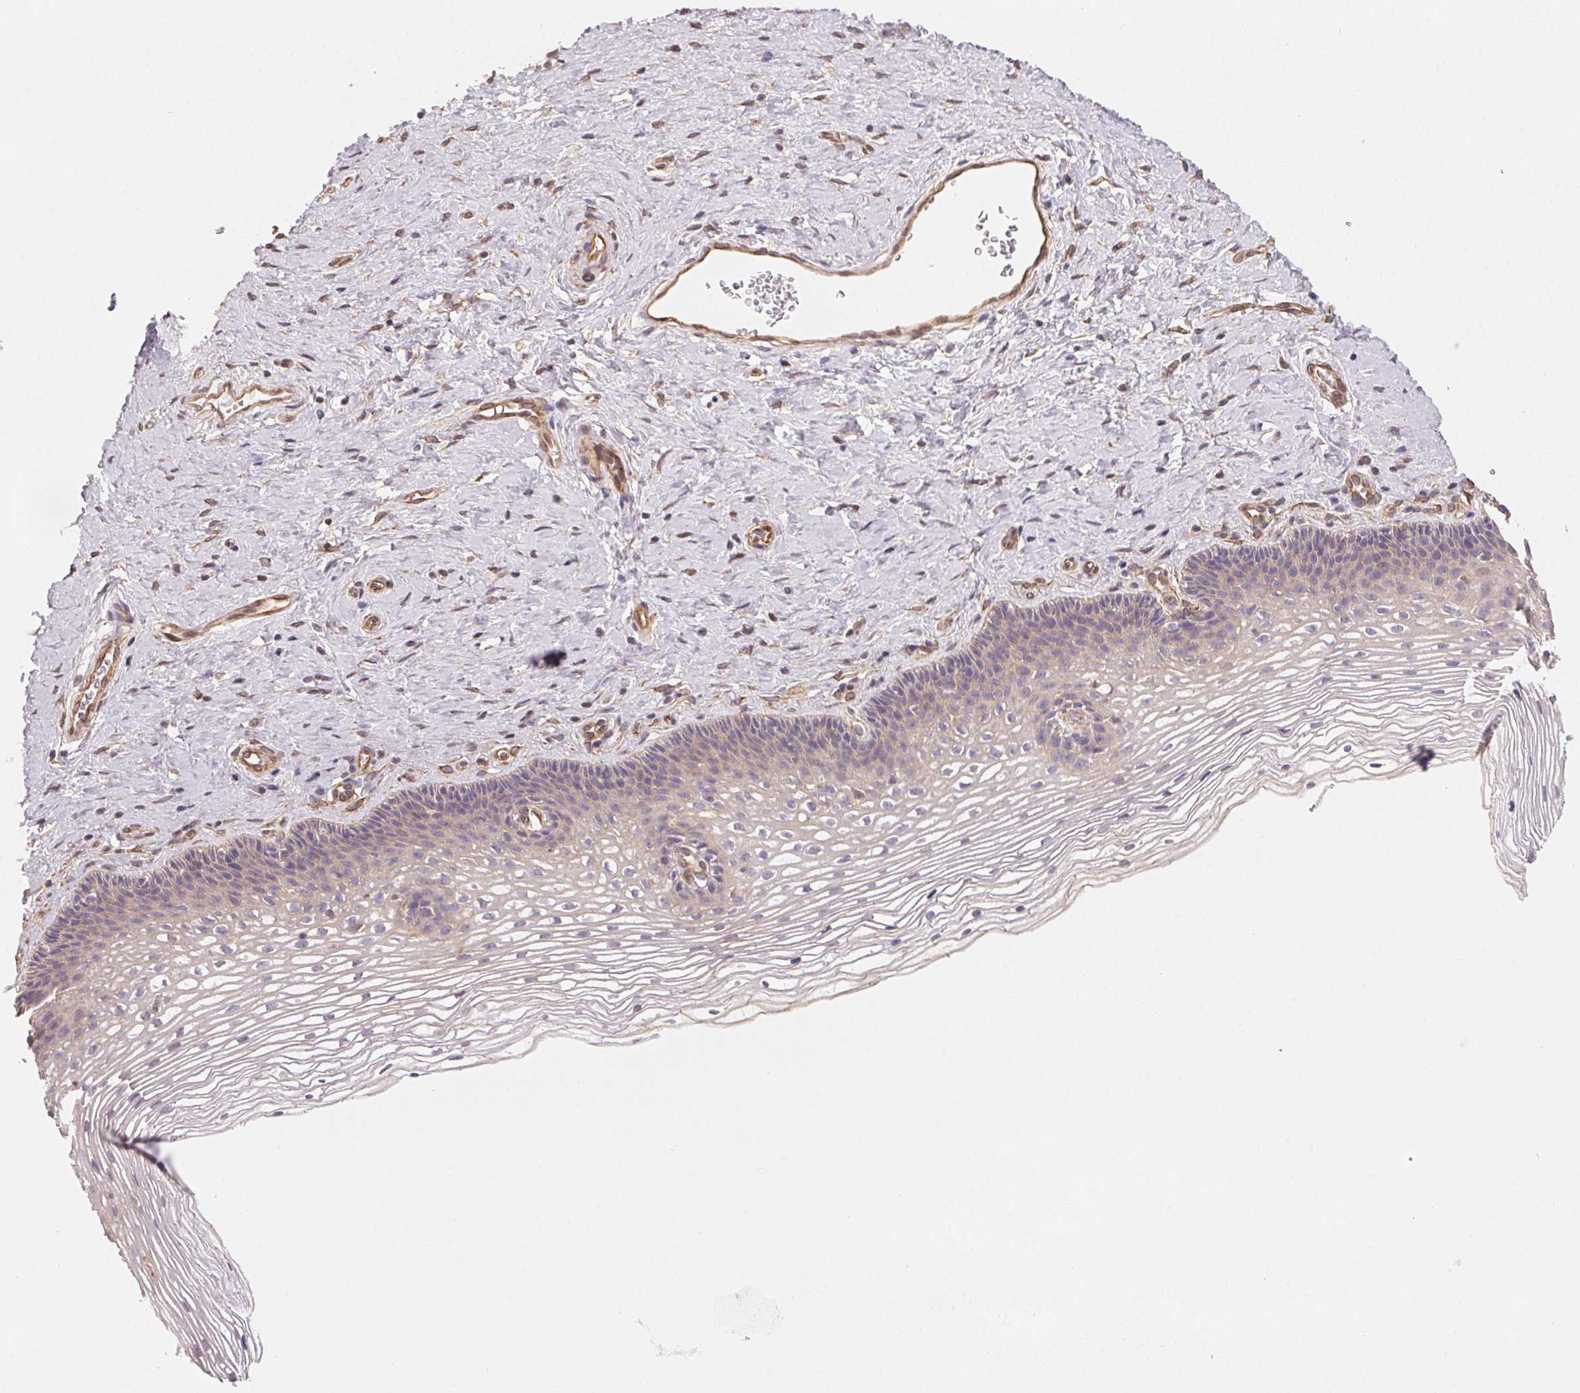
{"staining": {"intensity": "negative", "quantity": "none", "location": "none"}, "tissue": "cervix", "cell_type": "Glandular cells", "image_type": "normal", "snomed": [{"axis": "morphology", "description": "Normal tissue, NOS"}, {"axis": "topography", "description": "Cervix"}], "caption": "The immunohistochemistry micrograph has no significant positivity in glandular cells of cervix.", "gene": "PLA2G4F", "patient": {"sex": "female", "age": 34}}